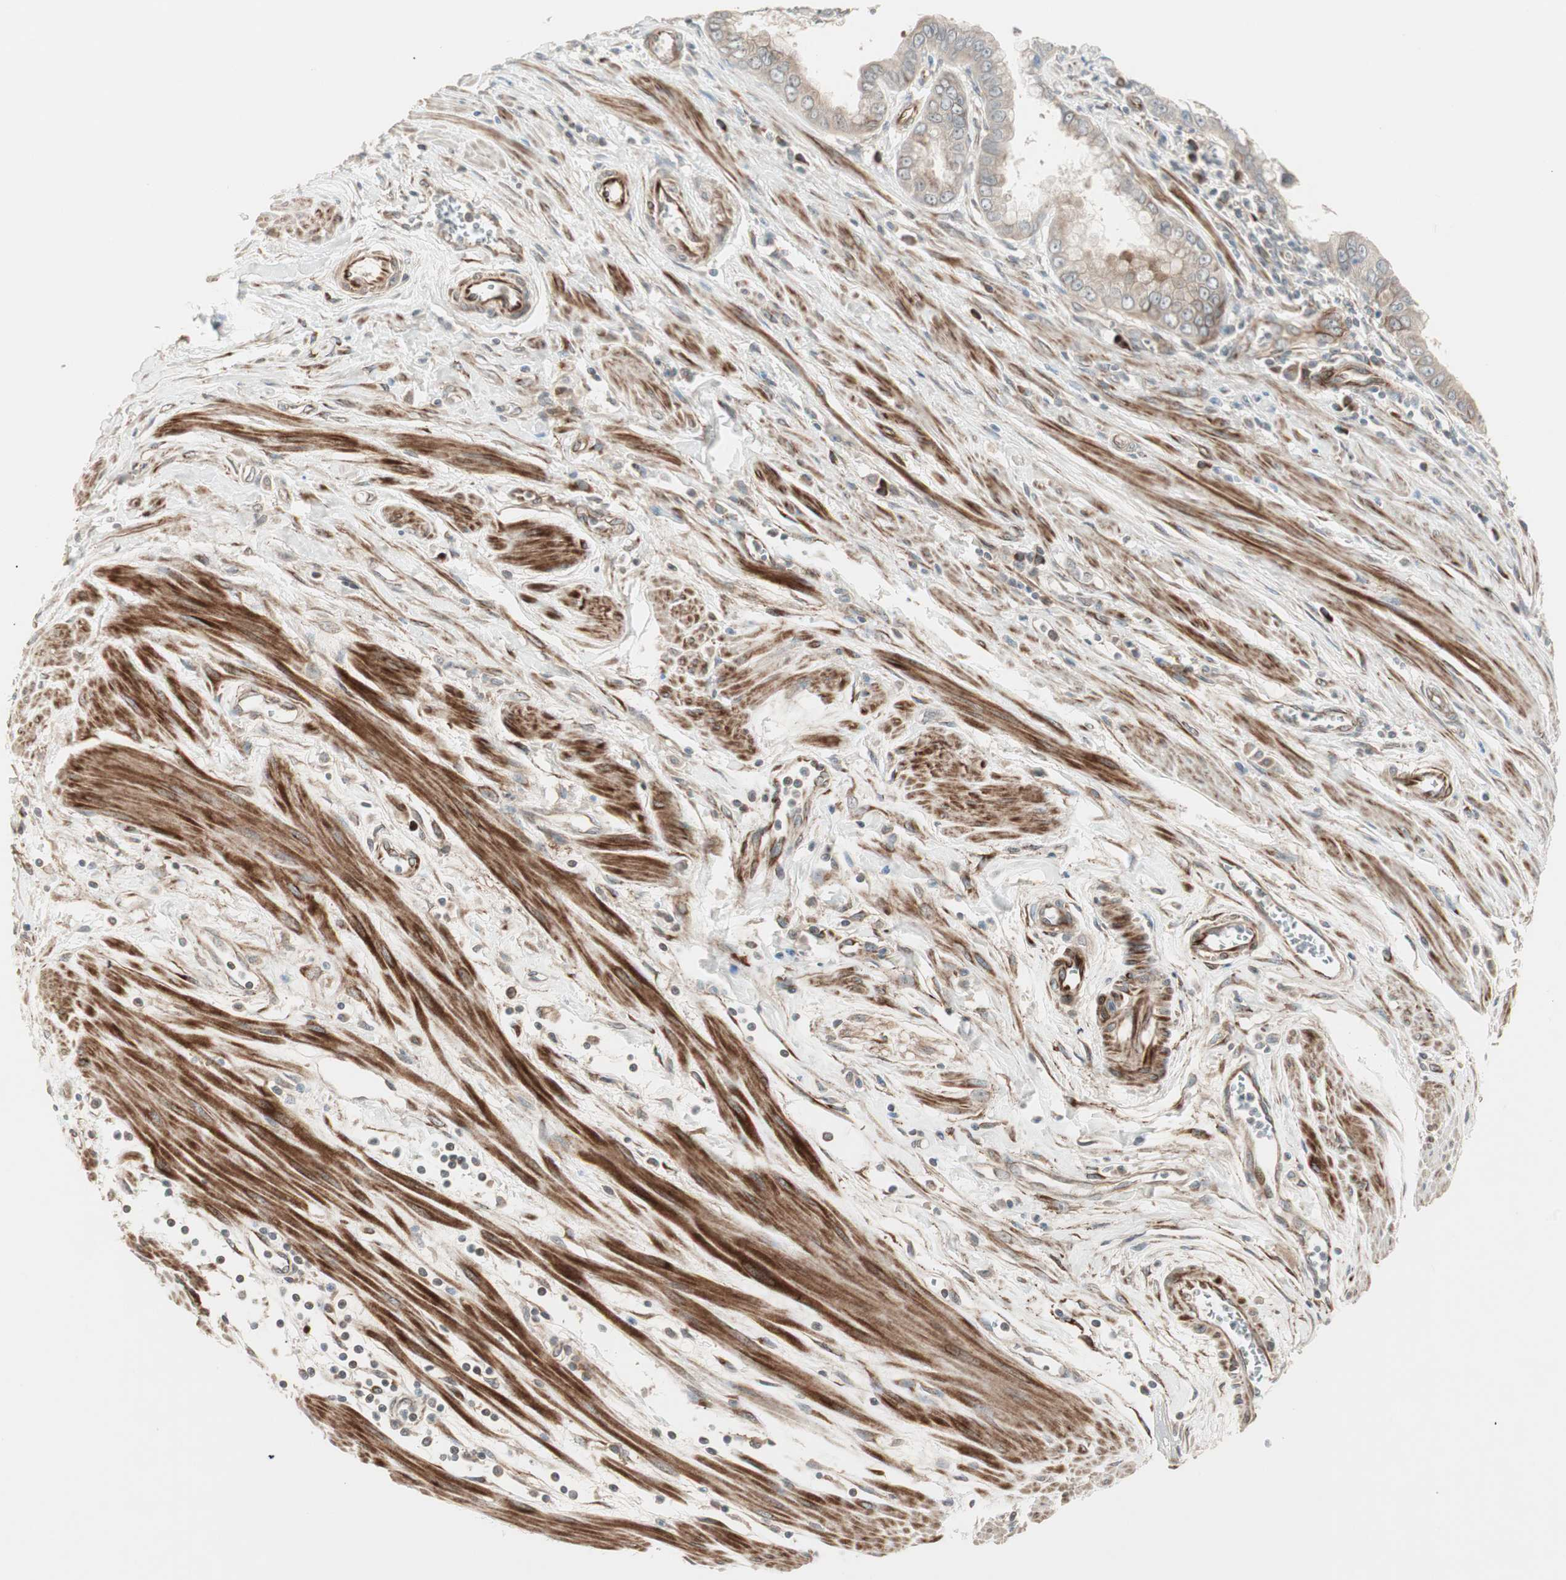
{"staining": {"intensity": "strong", "quantity": ">75%", "location": "cytoplasmic/membranous"}, "tissue": "pancreatic cancer", "cell_type": "Tumor cells", "image_type": "cancer", "snomed": [{"axis": "morphology", "description": "Normal tissue, NOS"}, {"axis": "topography", "description": "Lymph node"}], "caption": "Tumor cells reveal high levels of strong cytoplasmic/membranous expression in about >75% of cells in human pancreatic cancer. (DAB (3,3'-diaminobenzidine) IHC, brown staining for protein, blue staining for nuclei).", "gene": "PPP2R5E", "patient": {"sex": "male", "age": 50}}